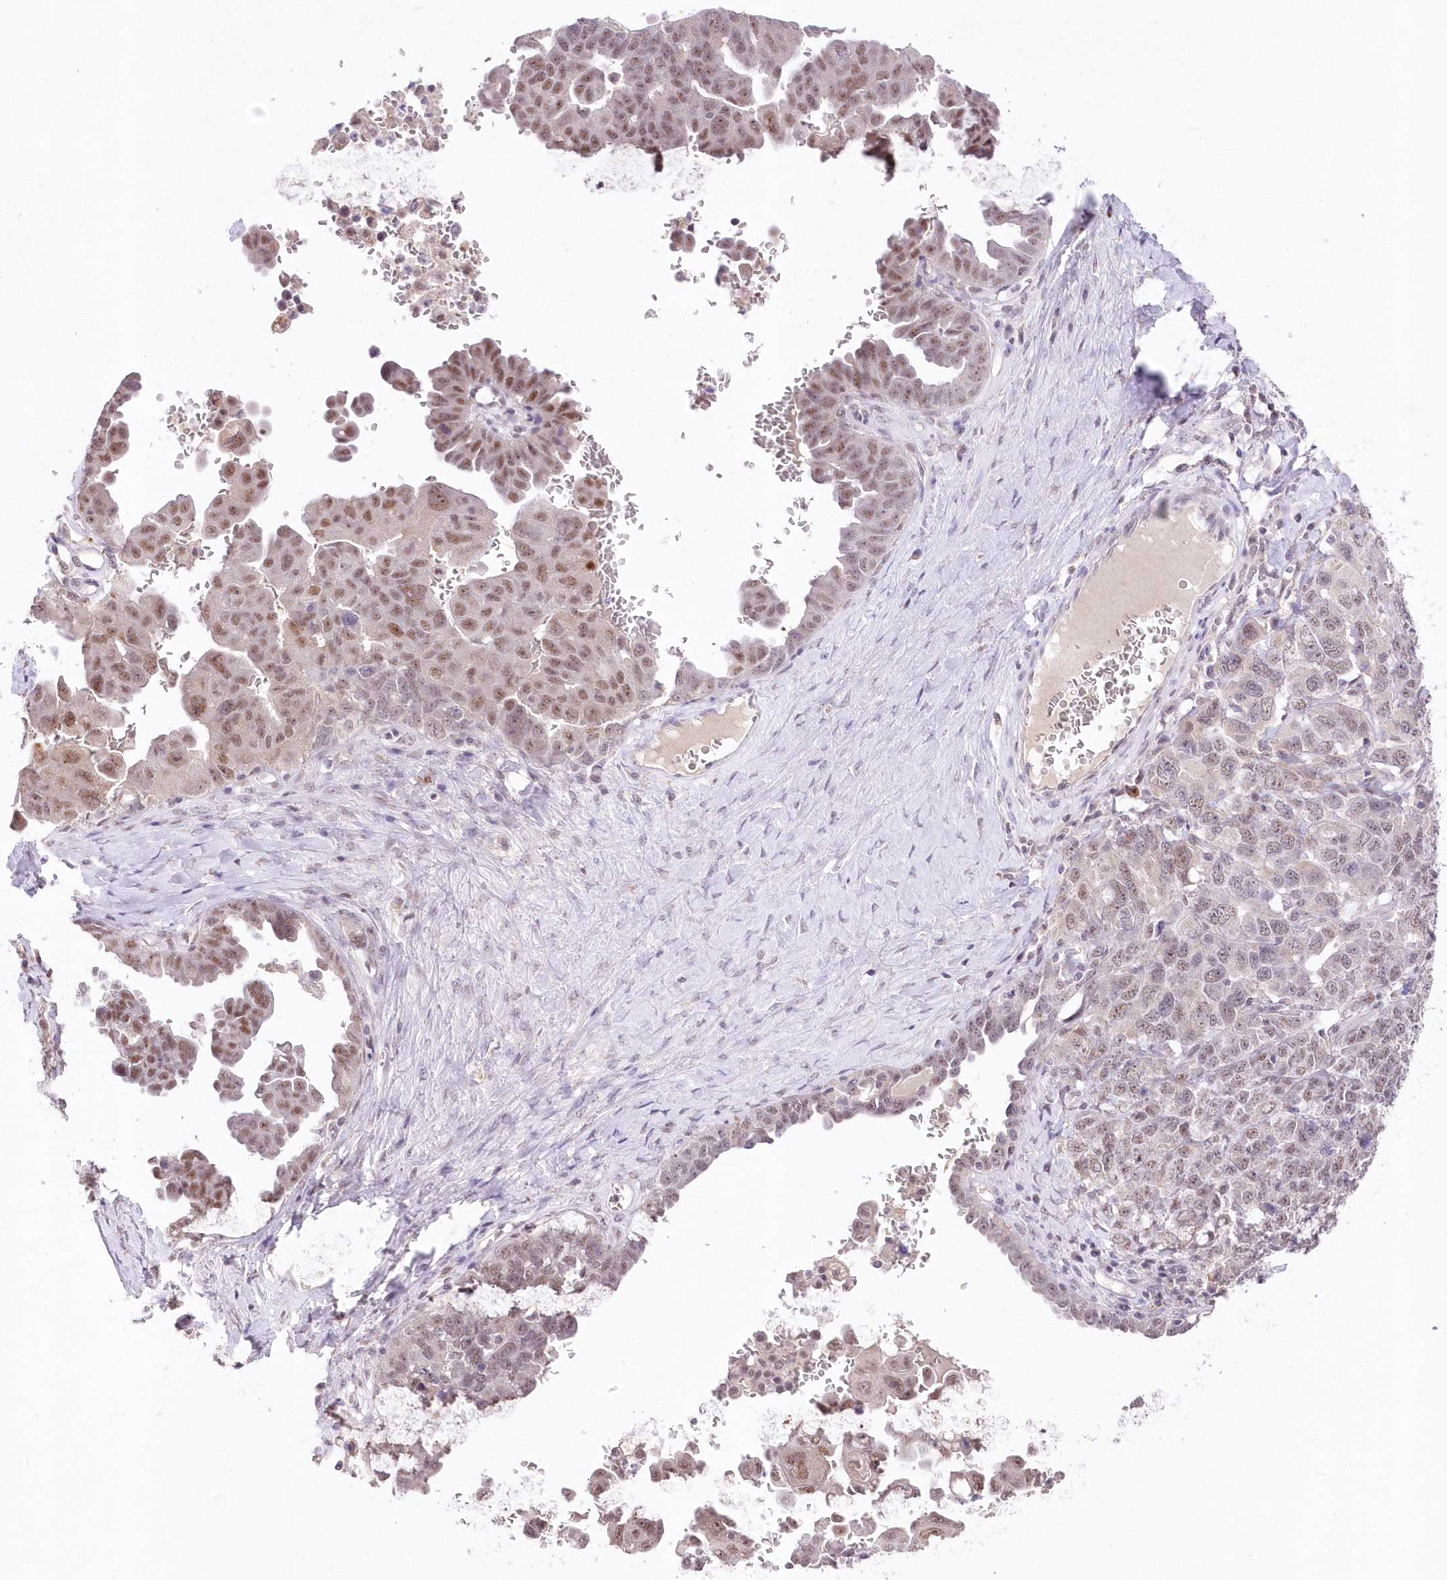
{"staining": {"intensity": "moderate", "quantity": ">75%", "location": "nuclear"}, "tissue": "ovarian cancer", "cell_type": "Tumor cells", "image_type": "cancer", "snomed": [{"axis": "morphology", "description": "Carcinoma, endometroid"}, {"axis": "topography", "description": "Ovary"}], "caption": "Protein expression analysis of ovarian cancer (endometroid carcinoma) displays moderate nuclear expression in approximately >75% of tumor cells.", "gene": "RBM27", "patient": {"sex": "female", "age": 62}}